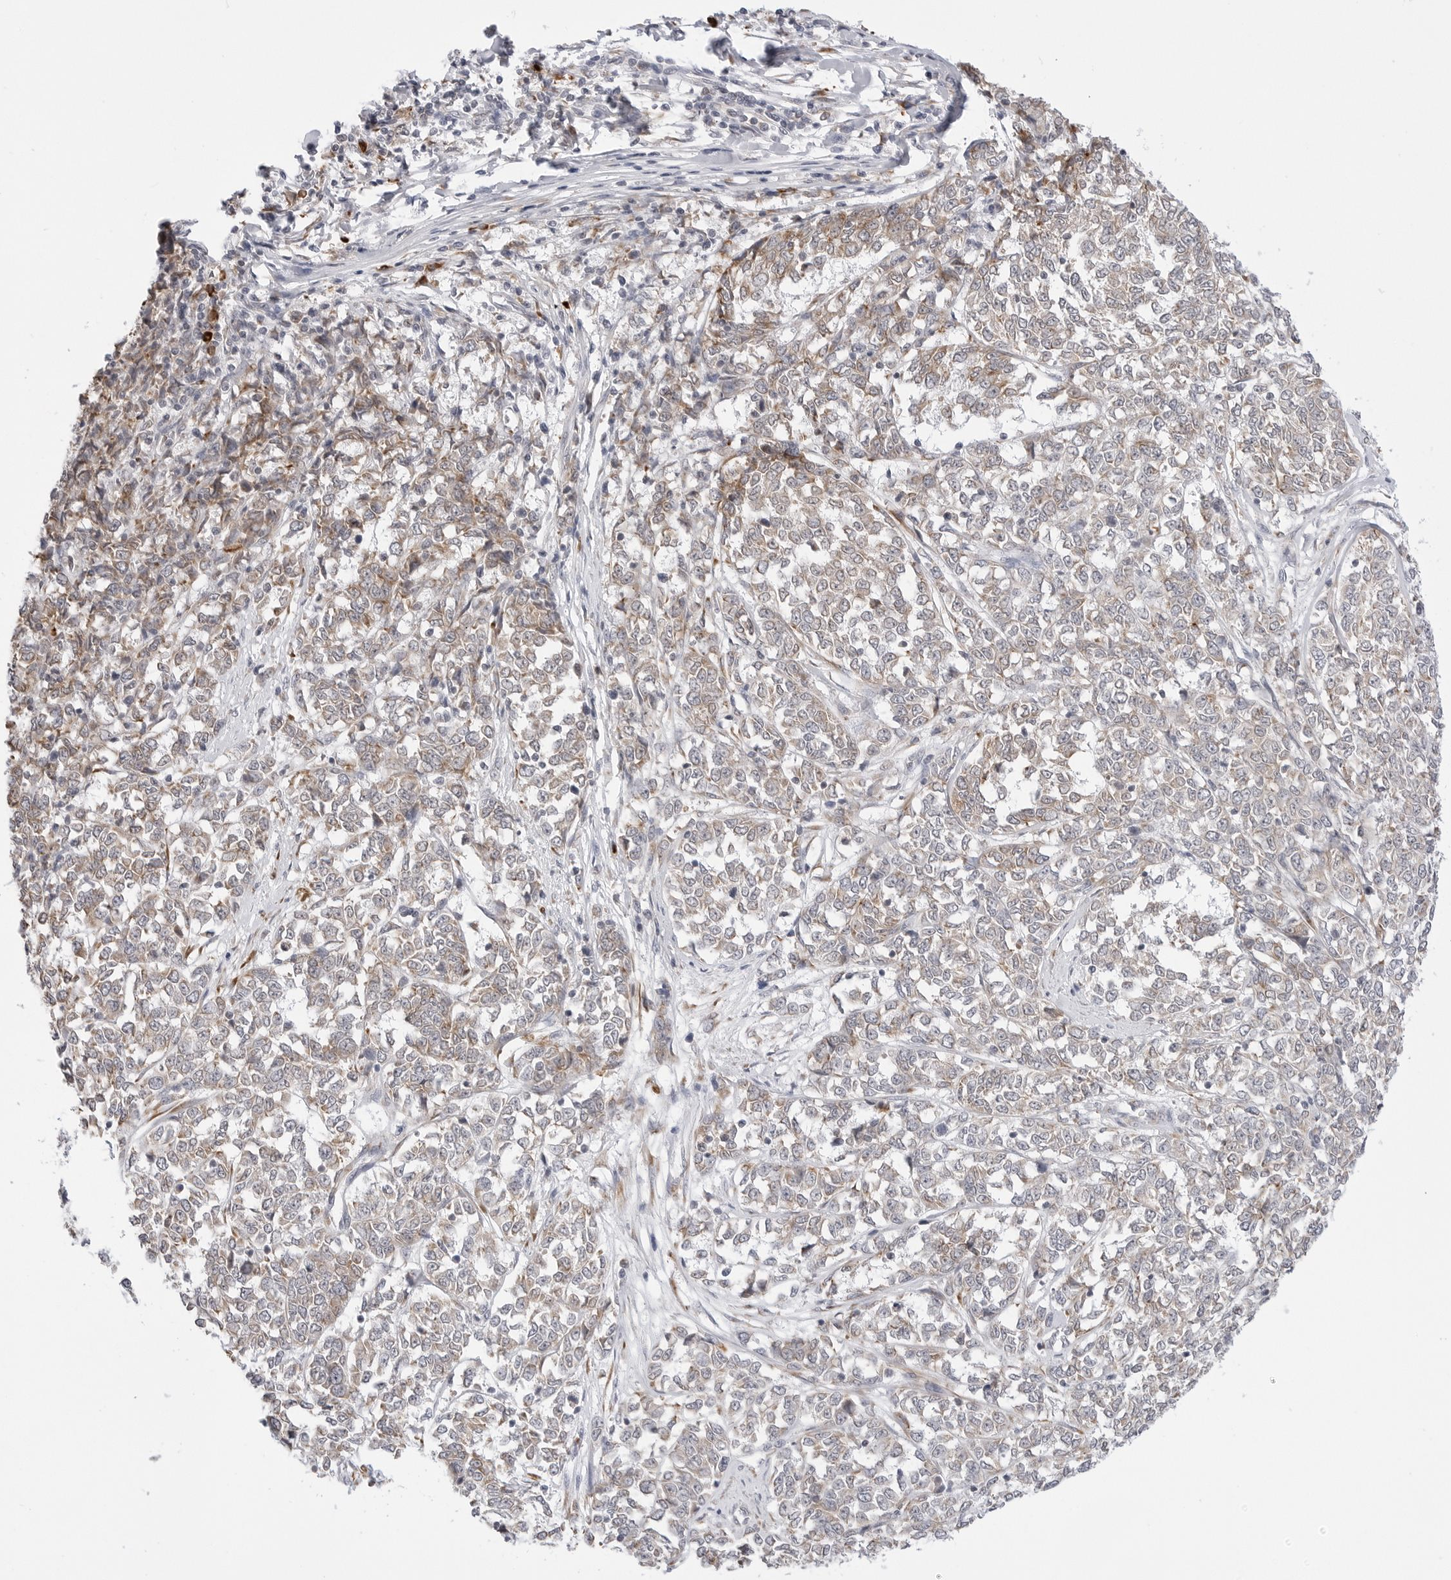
{"staining": {"intensity": "weak", "quantity": "25%-75%", "location": "cytoplasmic/membranous"}, "tissue": "melanoma", "cell_type": "Tumor cells", "image_type": "cancer", "snomed": [{"axis": "morphology", "description": "Malignant melanoma, NOS"}, {"axis": "topography", "description": "Skin"}], "caption": "Tumor cells show weak cytoplasmic/membranous expression in about 25%-75% of cells in malignant melanoma.", "gene": "RPN1", "patient": {"sex": "female", "age": 72}}